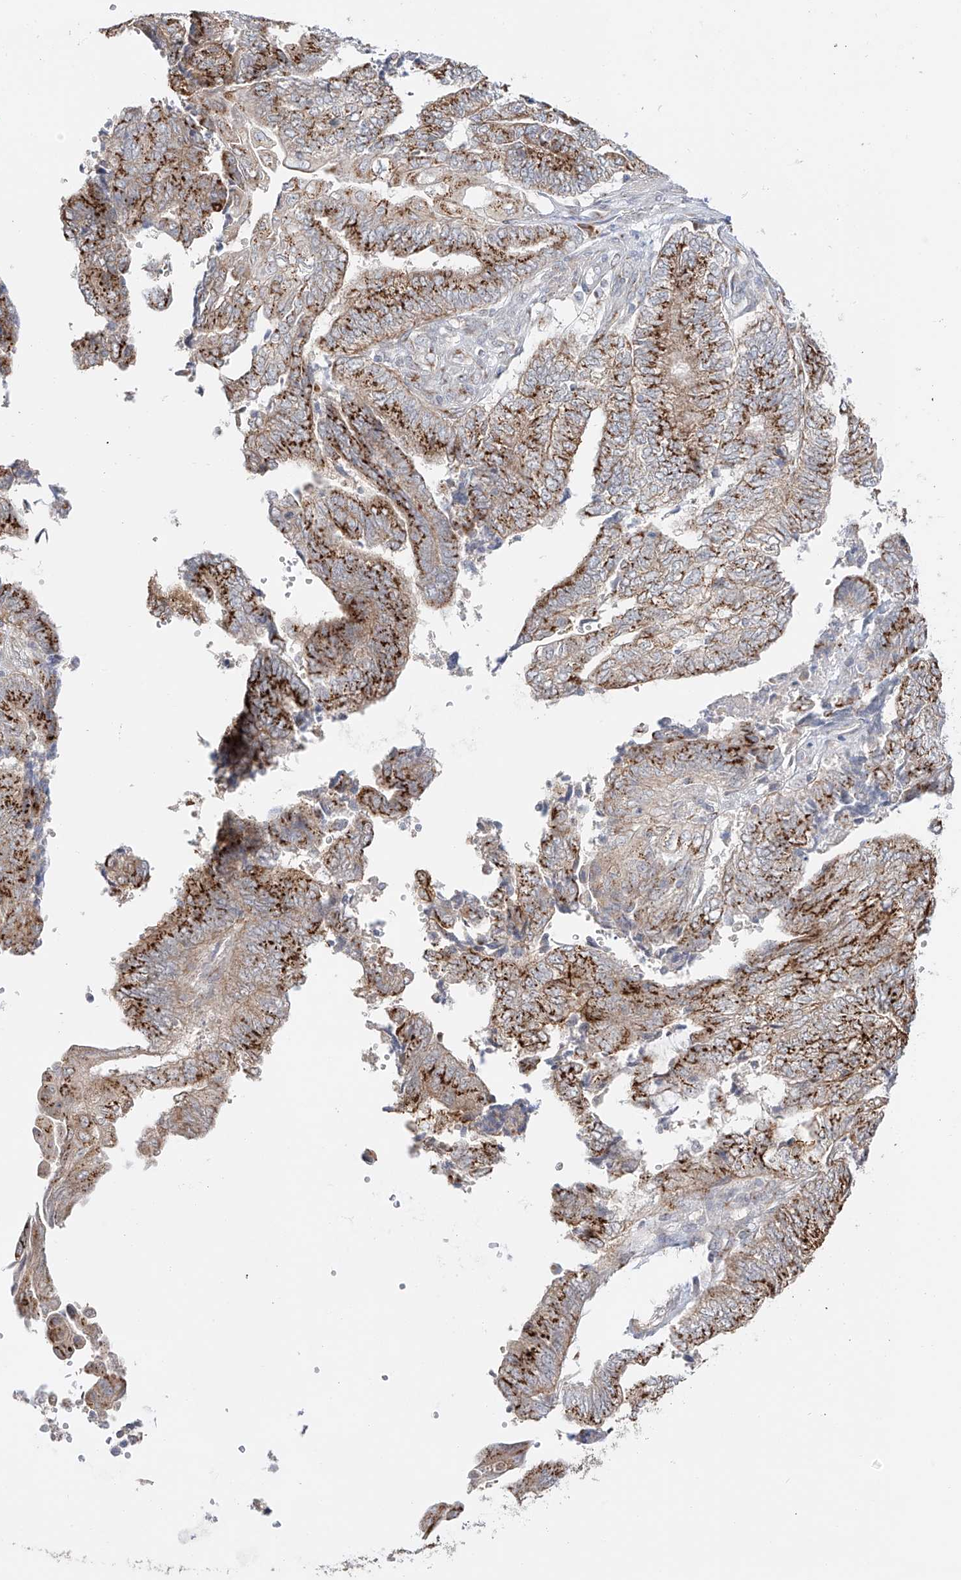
{"staining": {"intensity": "strong", "quantity": ">75%", "location": "cytoplasmic/membranous"}, "tissue": "endometrial cancer", "cell_type": "Tumor cells", "image_type": "cancer", "snomed": [{"axis": "morphology", "description": "Adenocarcinoma, NOS"}, {"axis": "topography", "description": "Uterus"}, {"axis": "topography", "description": "Endometrium"}], "caption": "Adenocarcinoma (endometrial) tissue exhibits strong cytoplasmic/membranous positivity in approximately >75% of tumor cells, visualized by immunohistochemistry.", "gene": "BSDC1", "patient": {"sex": "female", "age": 70}}